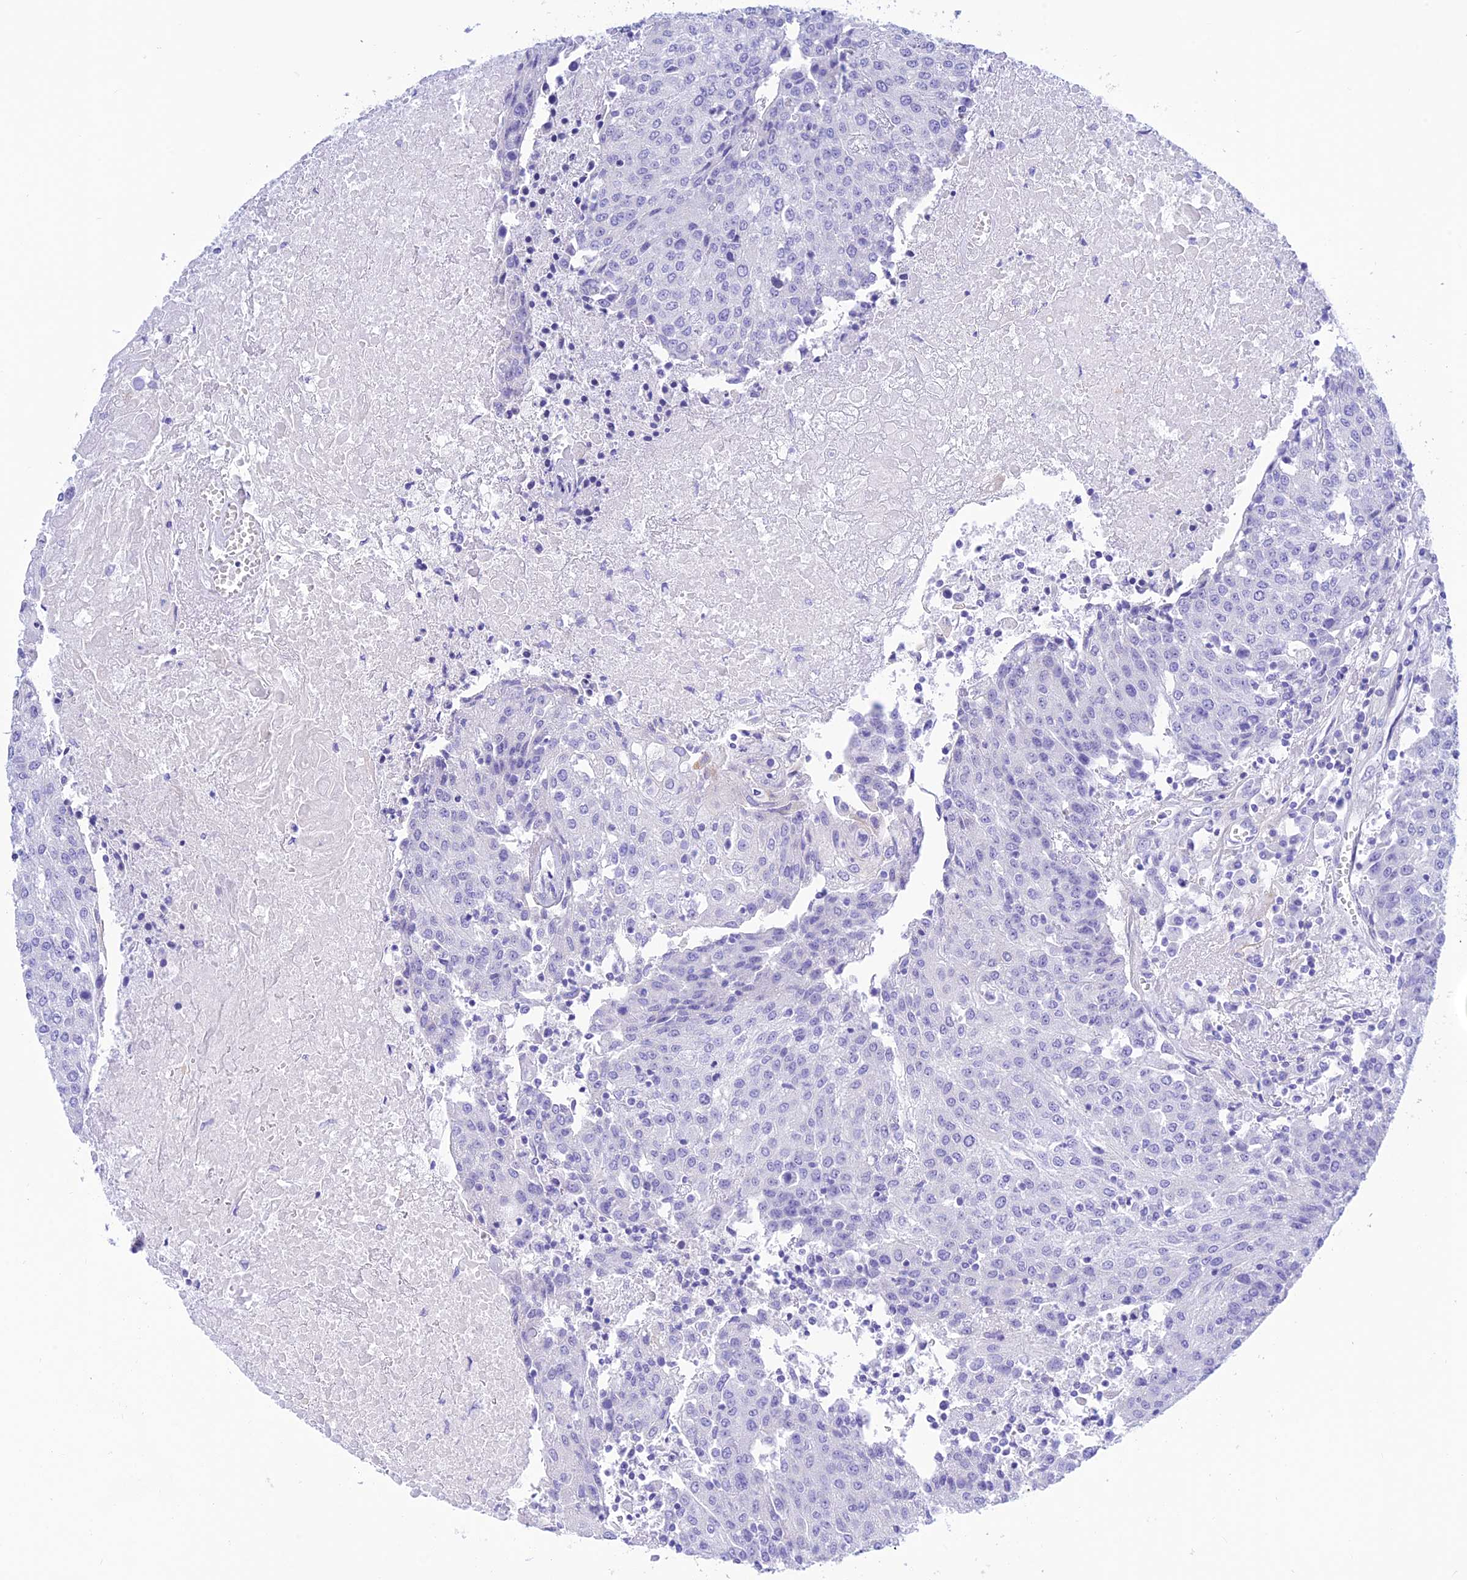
{"staining": {"intensity": "negative", "quantity": "none", "location": "none"}, "tissue": "urothelial cancer", "cell_type": "Tumor cells", "image_type": "cancer", "snomed": [{"axis": "morphology", "description": "Urothelial carcinoma, High grade"}, {"axis": "topography", "description": "Urinary bladder"}], "caption": "Immunohistochemical staining of urothelial cancer reveals no significant expression in tumor cells.", "gene": "PRNP", "patient": {"sex": "female", "age": 85}}